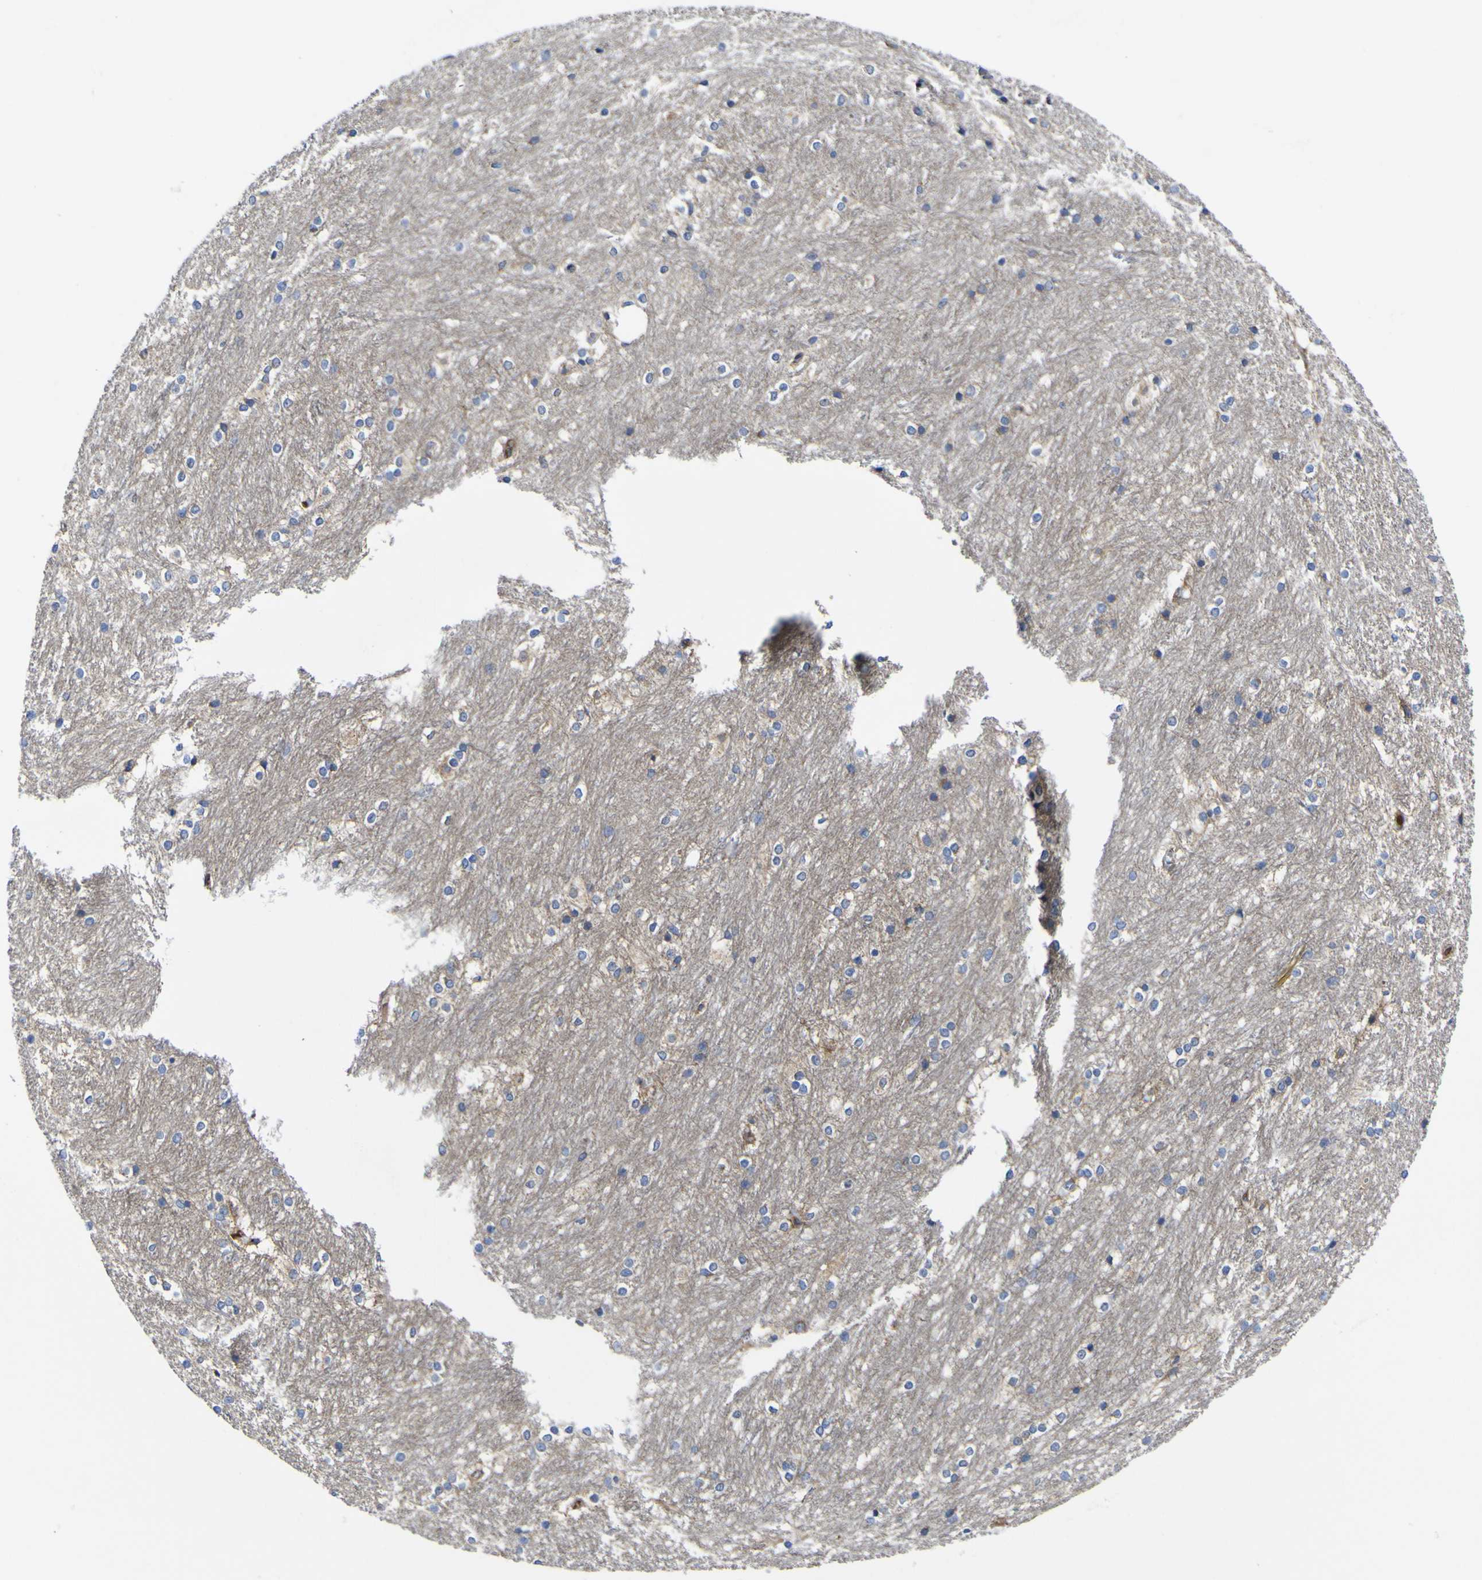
{"staining": {"intensity": "weak", "quantity": "<25%", "location": "cytoplasmic/membranous"}, "tissue": "caudate", "cell_type": "Glial cells", "image_type": "normal", "snomed": [{"axis": "morphology", "description": "Normal tissue, NOS"}, {"axis": "topography", "description": "Lateral ventricle wall"}], "caption": "Caudate stained for a protein using IHC shows no staining glial cells.", "gene": "CCDC90B", "patient": {"sex": "female", "age": 19}}